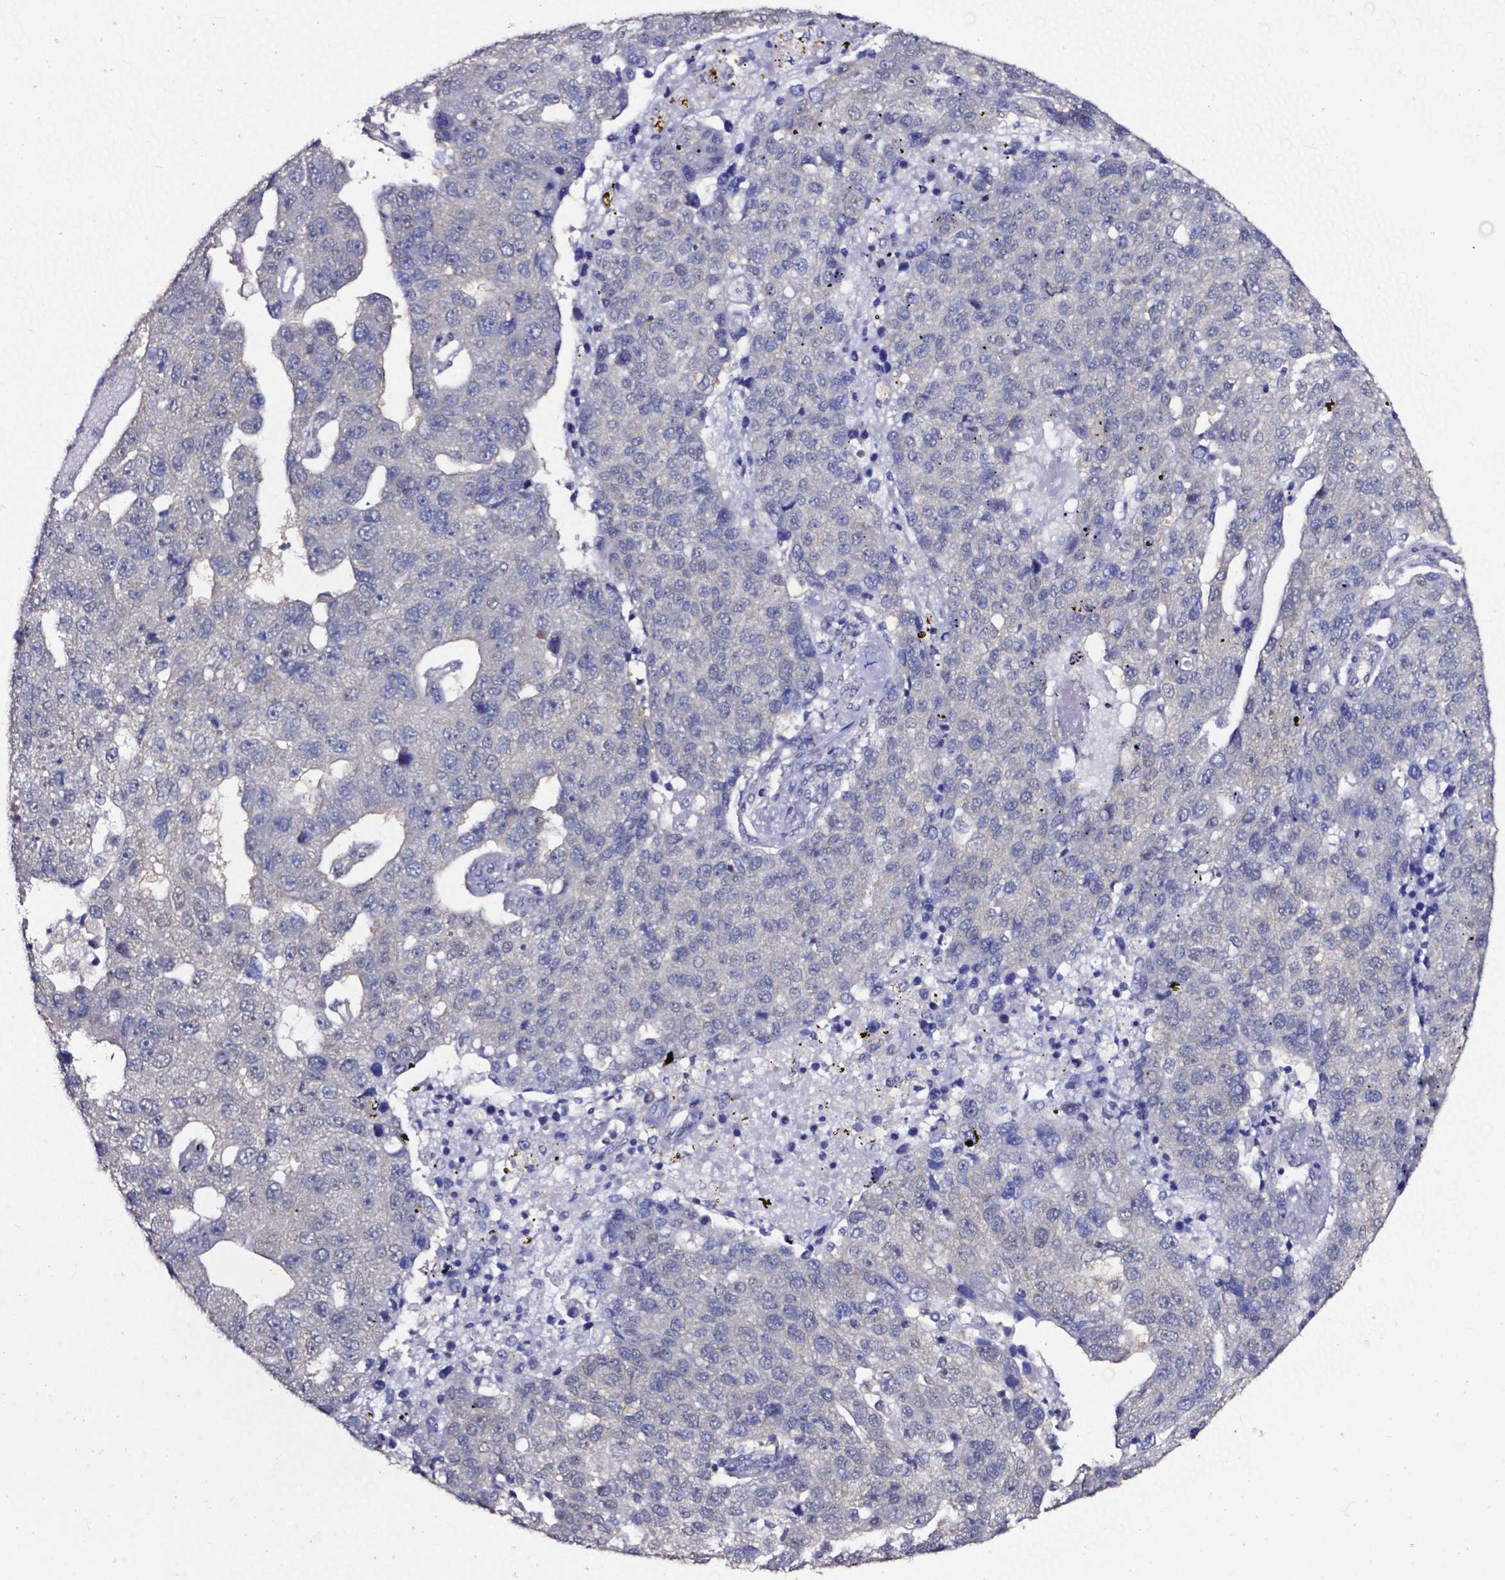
{"staining": {"intensity": "negative", "quantity": "none", "location": "none"}, "tissue": "pancreatic cancer", "cell_type": "Tumor cells", "image_type": "cancer", "snomed": [{"axis": "morphology", "description": "Adenocarcinoma, NOS"}, {"axis": "topography", "description": "Pancreas"}], "caption": "The micrograph reveals no staining of tumor cells in pancreatic cancer (adenocarcinoma). The staining is performed using DAB brown chromogen with nuclei counter-stained in using hematoxylin.", "gene": "OTUB1", "patient": {"sex": "female", "age": 61}}